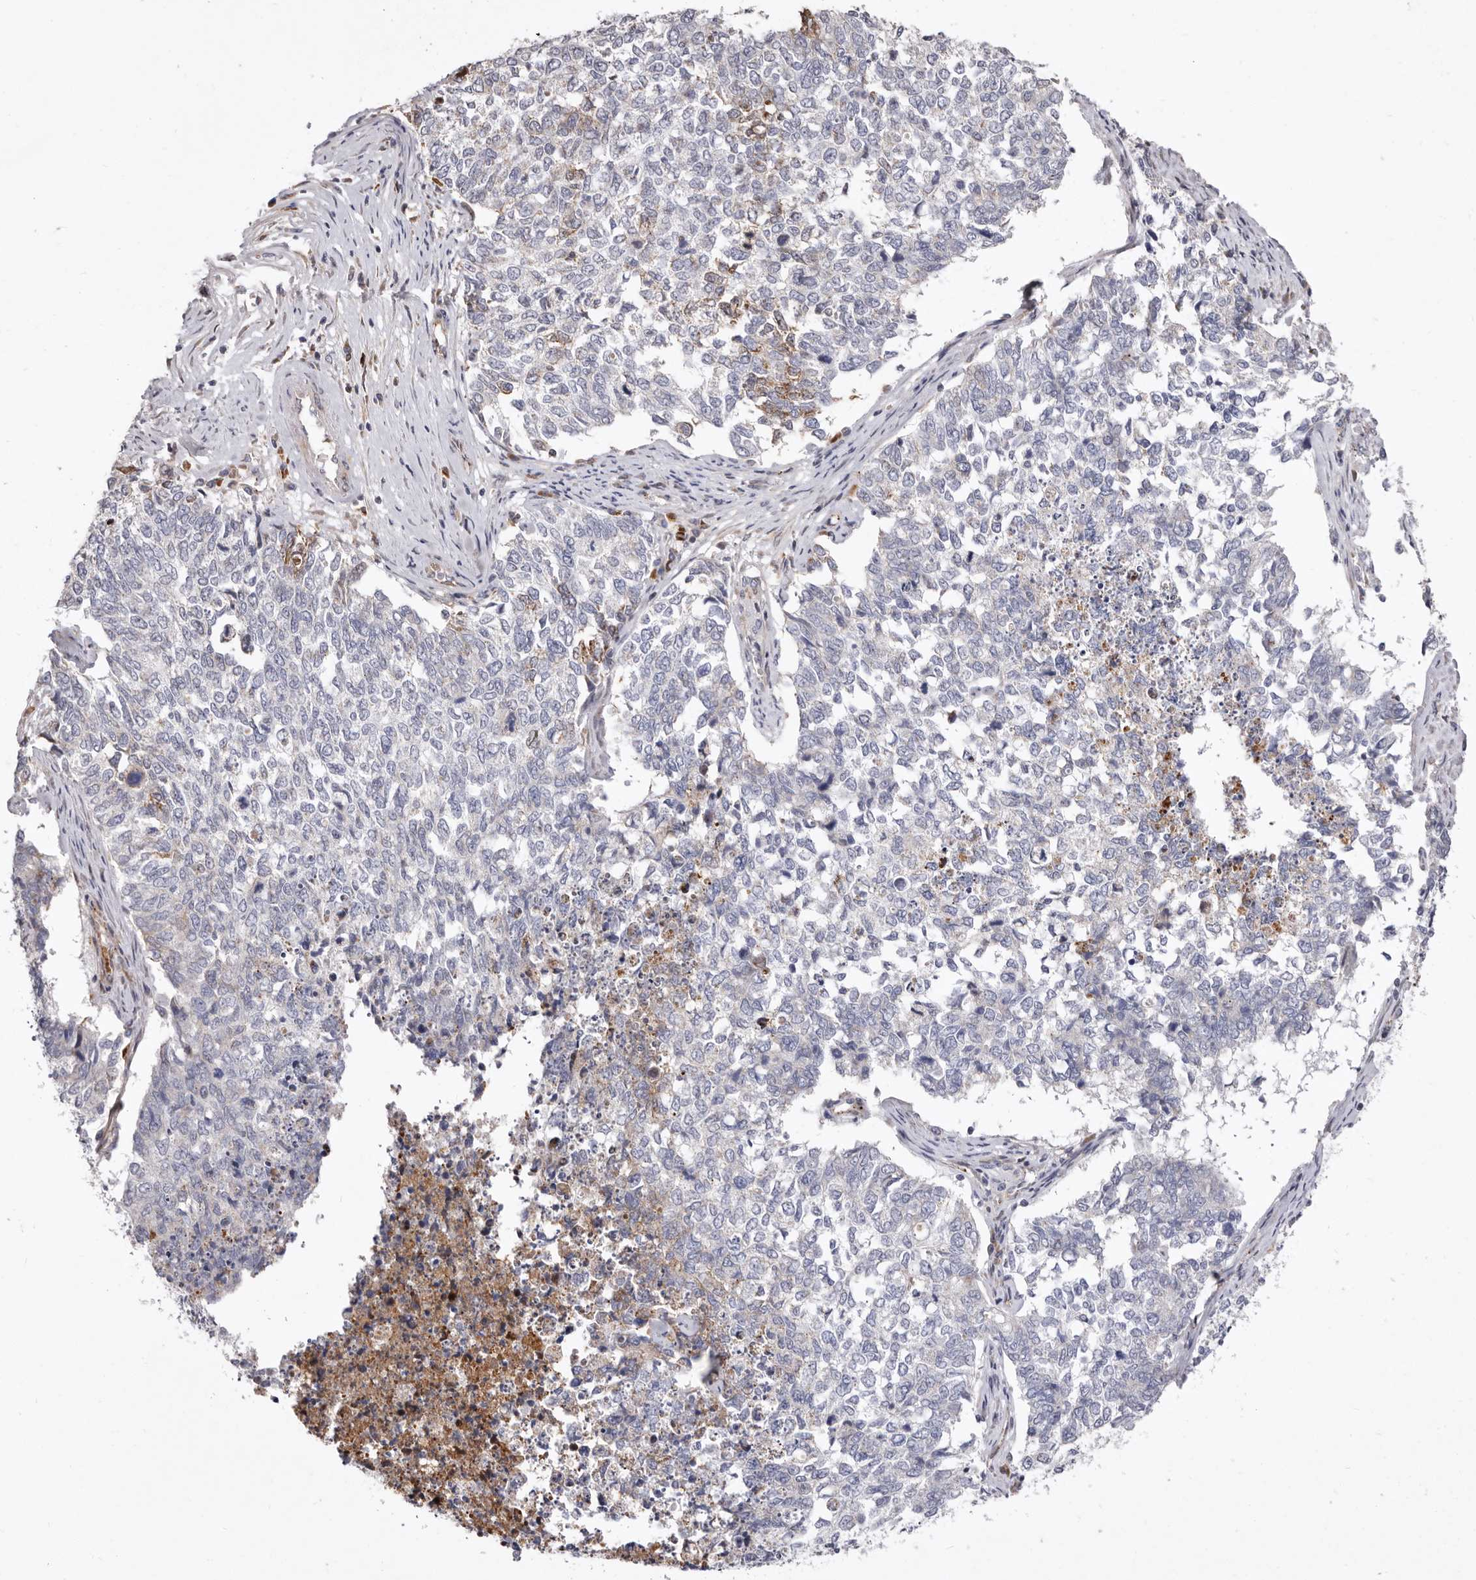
{"staining": {"intensity": "negative", "quantity": "none", "location": "none"}, "tissue": "cervical cancer", "cell_type": "Tumor cells", "image_type": "cancer", "snomed": [{"axis": "morphology", "description": "Squamous cell carcinoma, NOS"}, {"axis": "topography", "description": "Cervix"}], "caption": "Cervical squamous cell carcinoma stained for a protein using immunohistochemistry shows no staining tumor cells.", "gene": "NUBPL", "patient": {"sex": "female", "age": 63}}